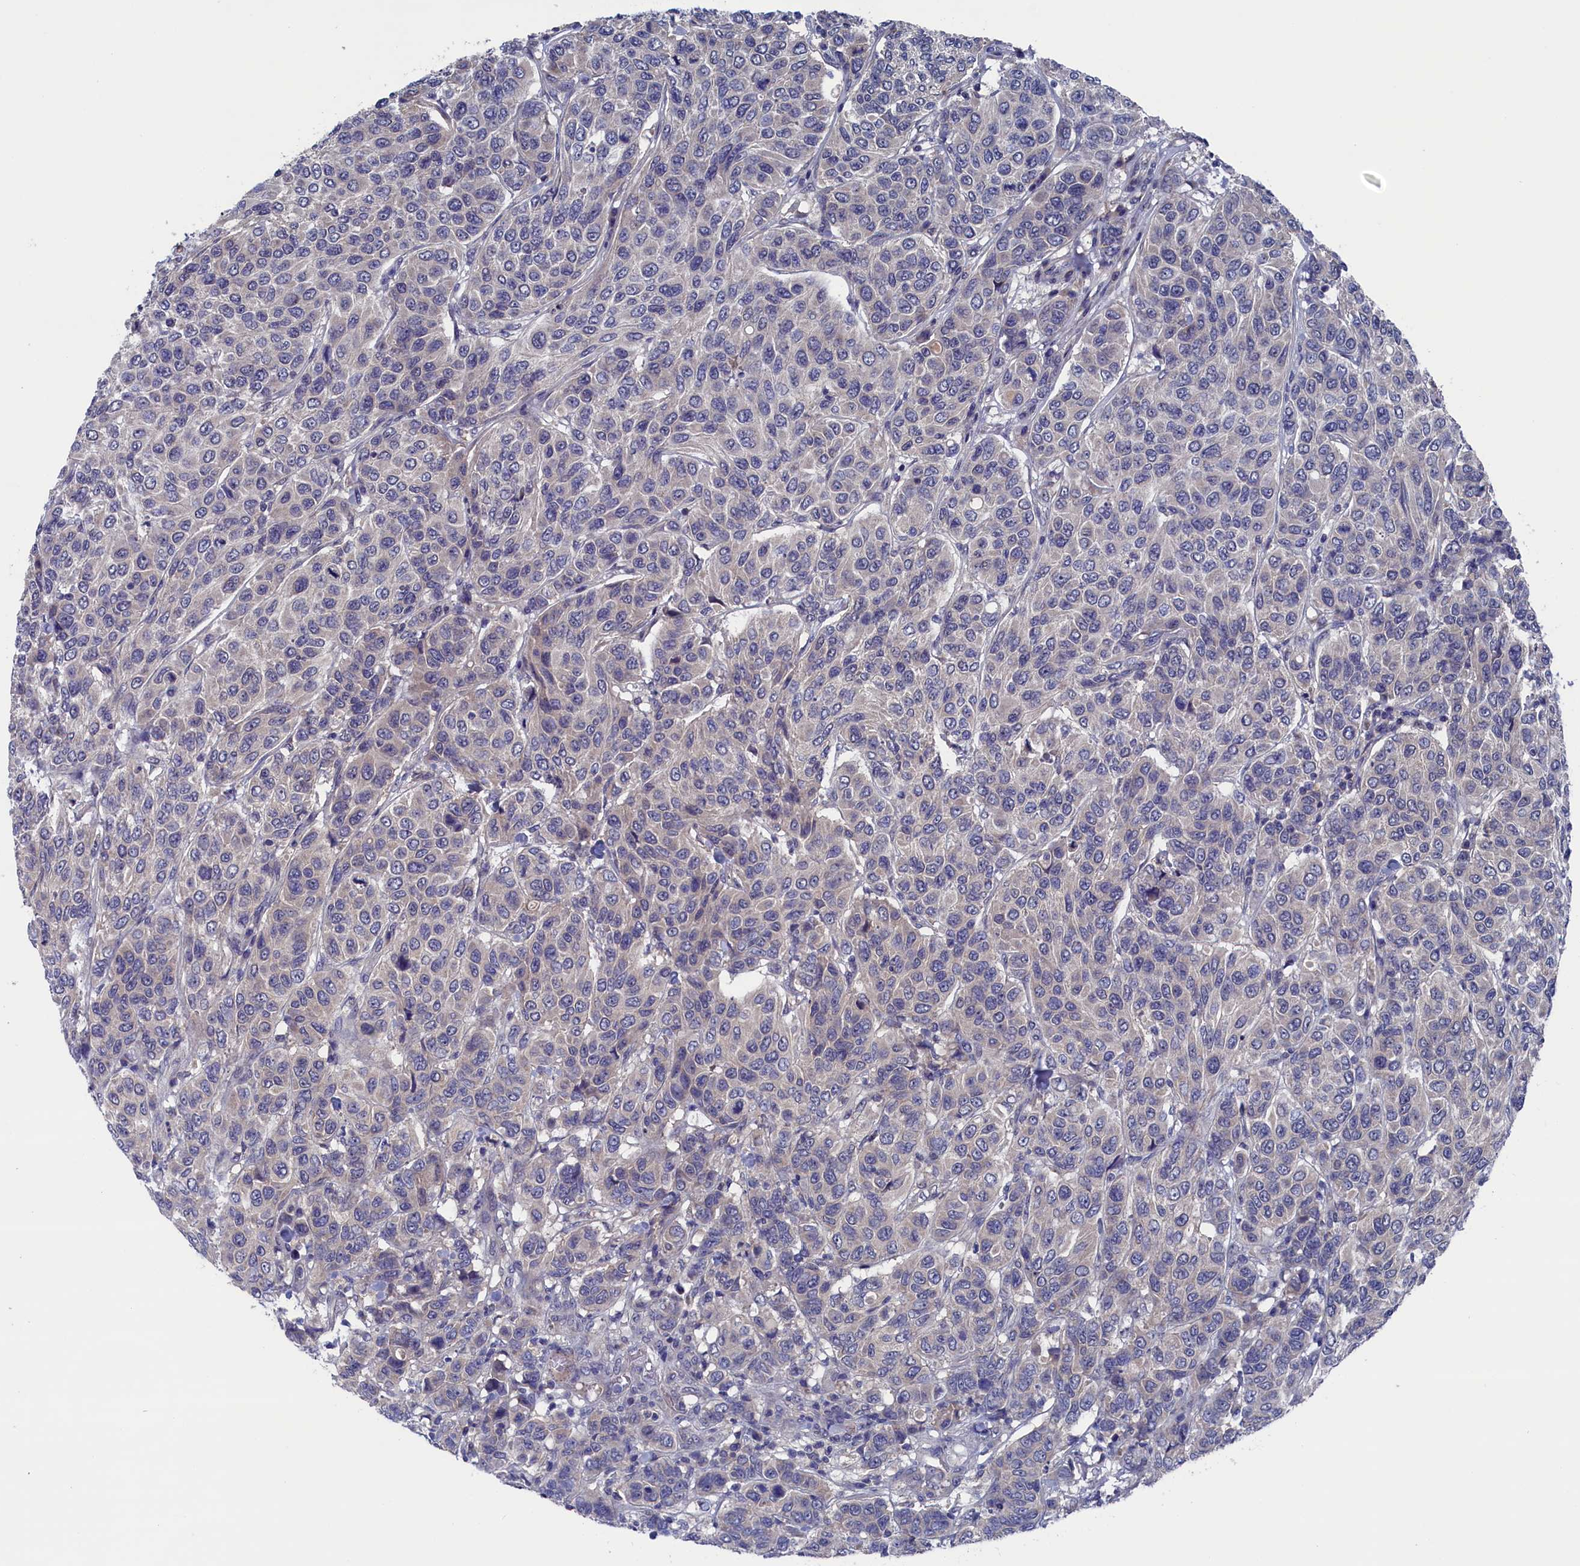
{"staining": {"intensity": "weak", "quantity": "<25%", "location": "cytoplasmic/membranous"}, "tissue": "breast cancer", "cell_type": "Tumor cells", "image_type": "cancer", "snomed": [{"axis": "morphology", "description": "Duct carcinoma"}, {"axis": "topography", "description": "Breast"}], "caption": "DAB (3,3'-diaminobenzidine) immunohistochemical staining of human breast cancer exhibits no significant staining in tumor cells.", "gene": "SPATA13", "patient": {"sex": "female", "age": 55}}